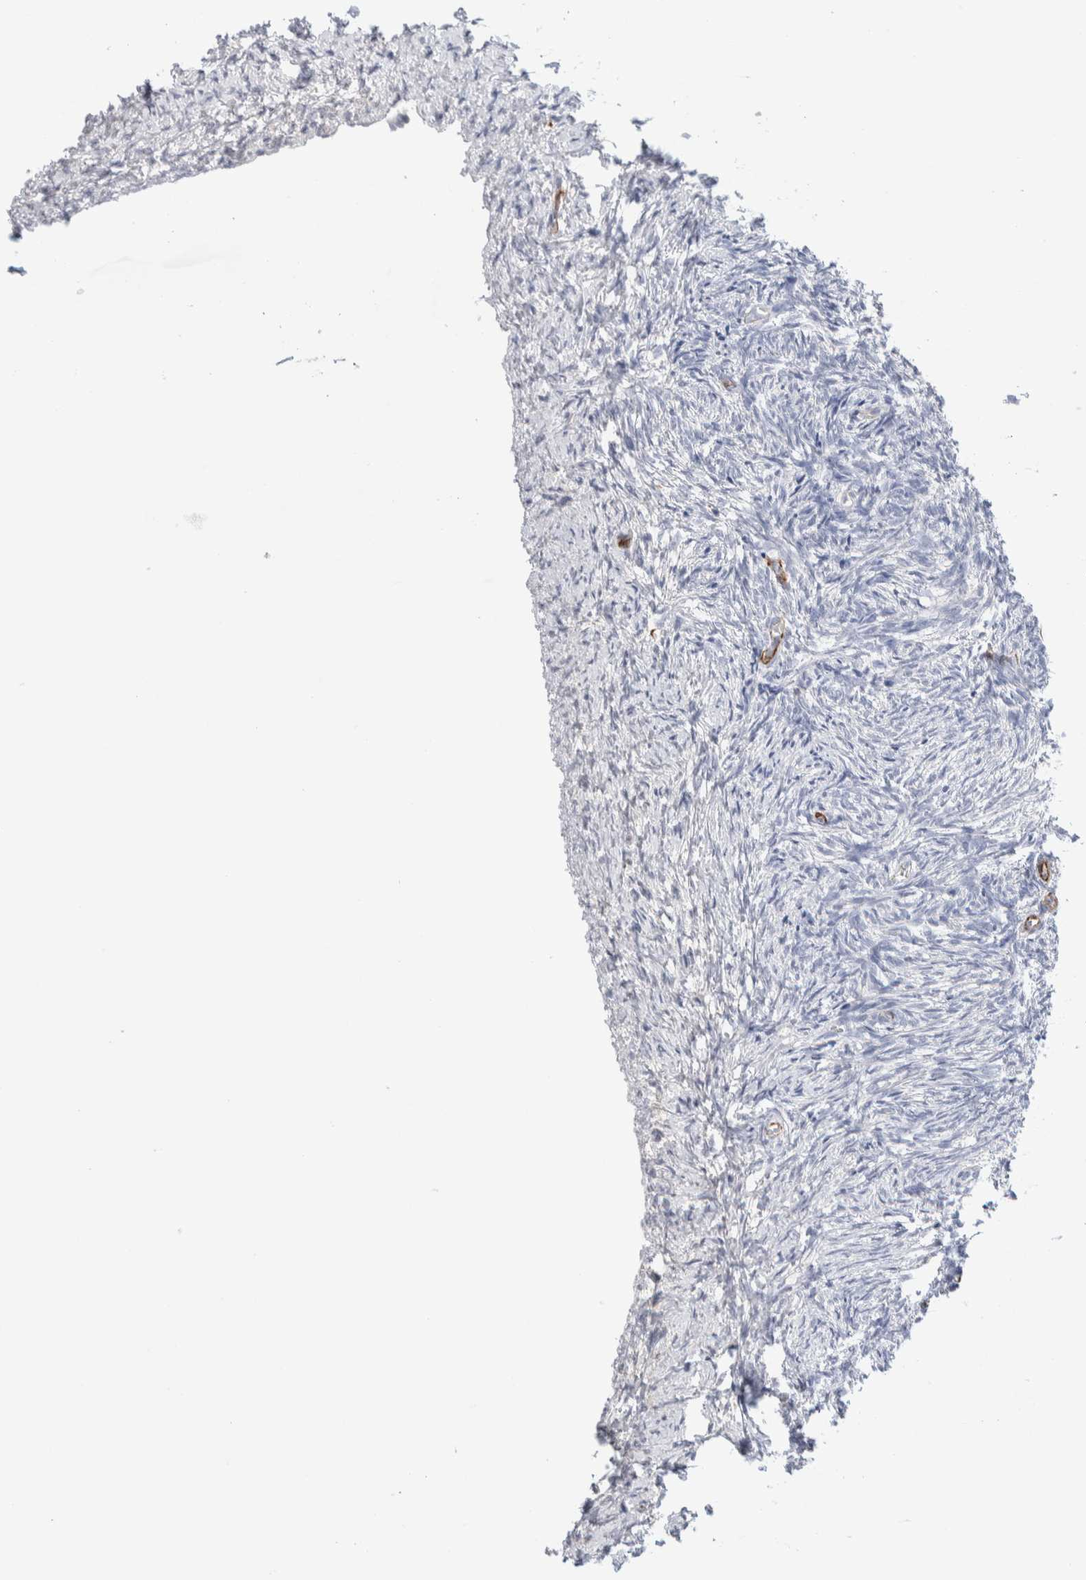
{"staining": {"intensity": "negative", "quantity": "none", "location": "none"}, "tissue": "ovary", "cell_type": "Follicle cells", "image_type": "normal", "snomed": [{"axis": "morphology", "description": "Normal tissue, NOS"}, {"axis": "topography", "description": "Ovary"}], "caption": "Human ovary stained for a protein using IHC displays no staining in follicle cells.", "gene": "SEPTIN4", "patient": {"sex": "female", "age": 41}}